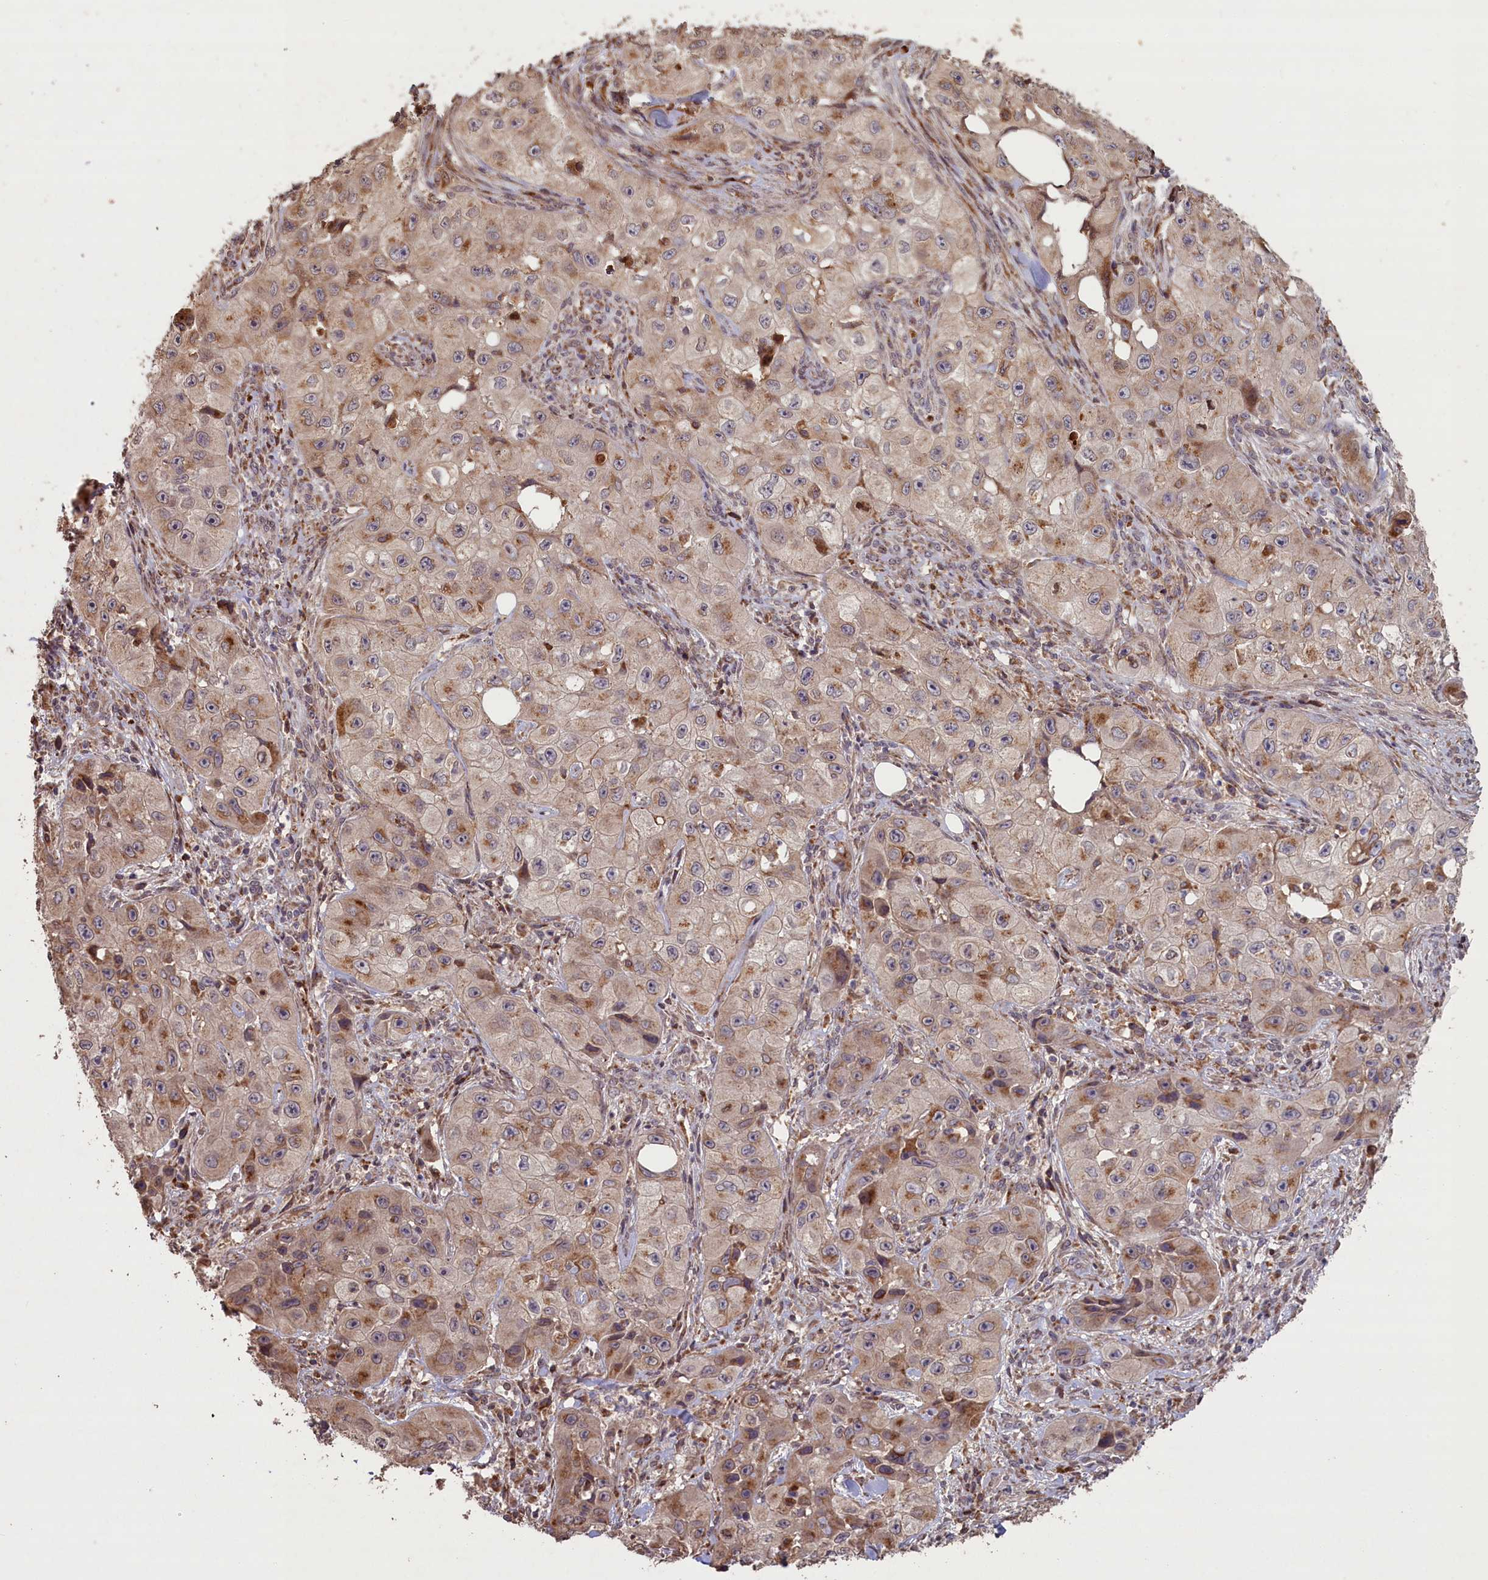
{"staining": {"intensity": "moderate", "quantity": "25%-75%", "location": "cytoplasmic/membranous"}, "tissue": "skin cancer", "cell_type": "Tumor cells", "image_type": "cancer", "snomed": [{"axis": "morphology", "description": "Squamous cell carcinoma, NOS"}, {"axis": "topography", "description": "Skin"}, {"axis": "topography", "description": "Subcutis"}], "caption": "Approximately 25%-75% of tumor cells in skin cancer (squamous cell carcinoma) exhibit moderate cytoplasmic/membranous protein staining as visualized by brown immunohistochemical staining.", "gene": "SLC38A7", "patient": {"sex": "male", "age": 73}}